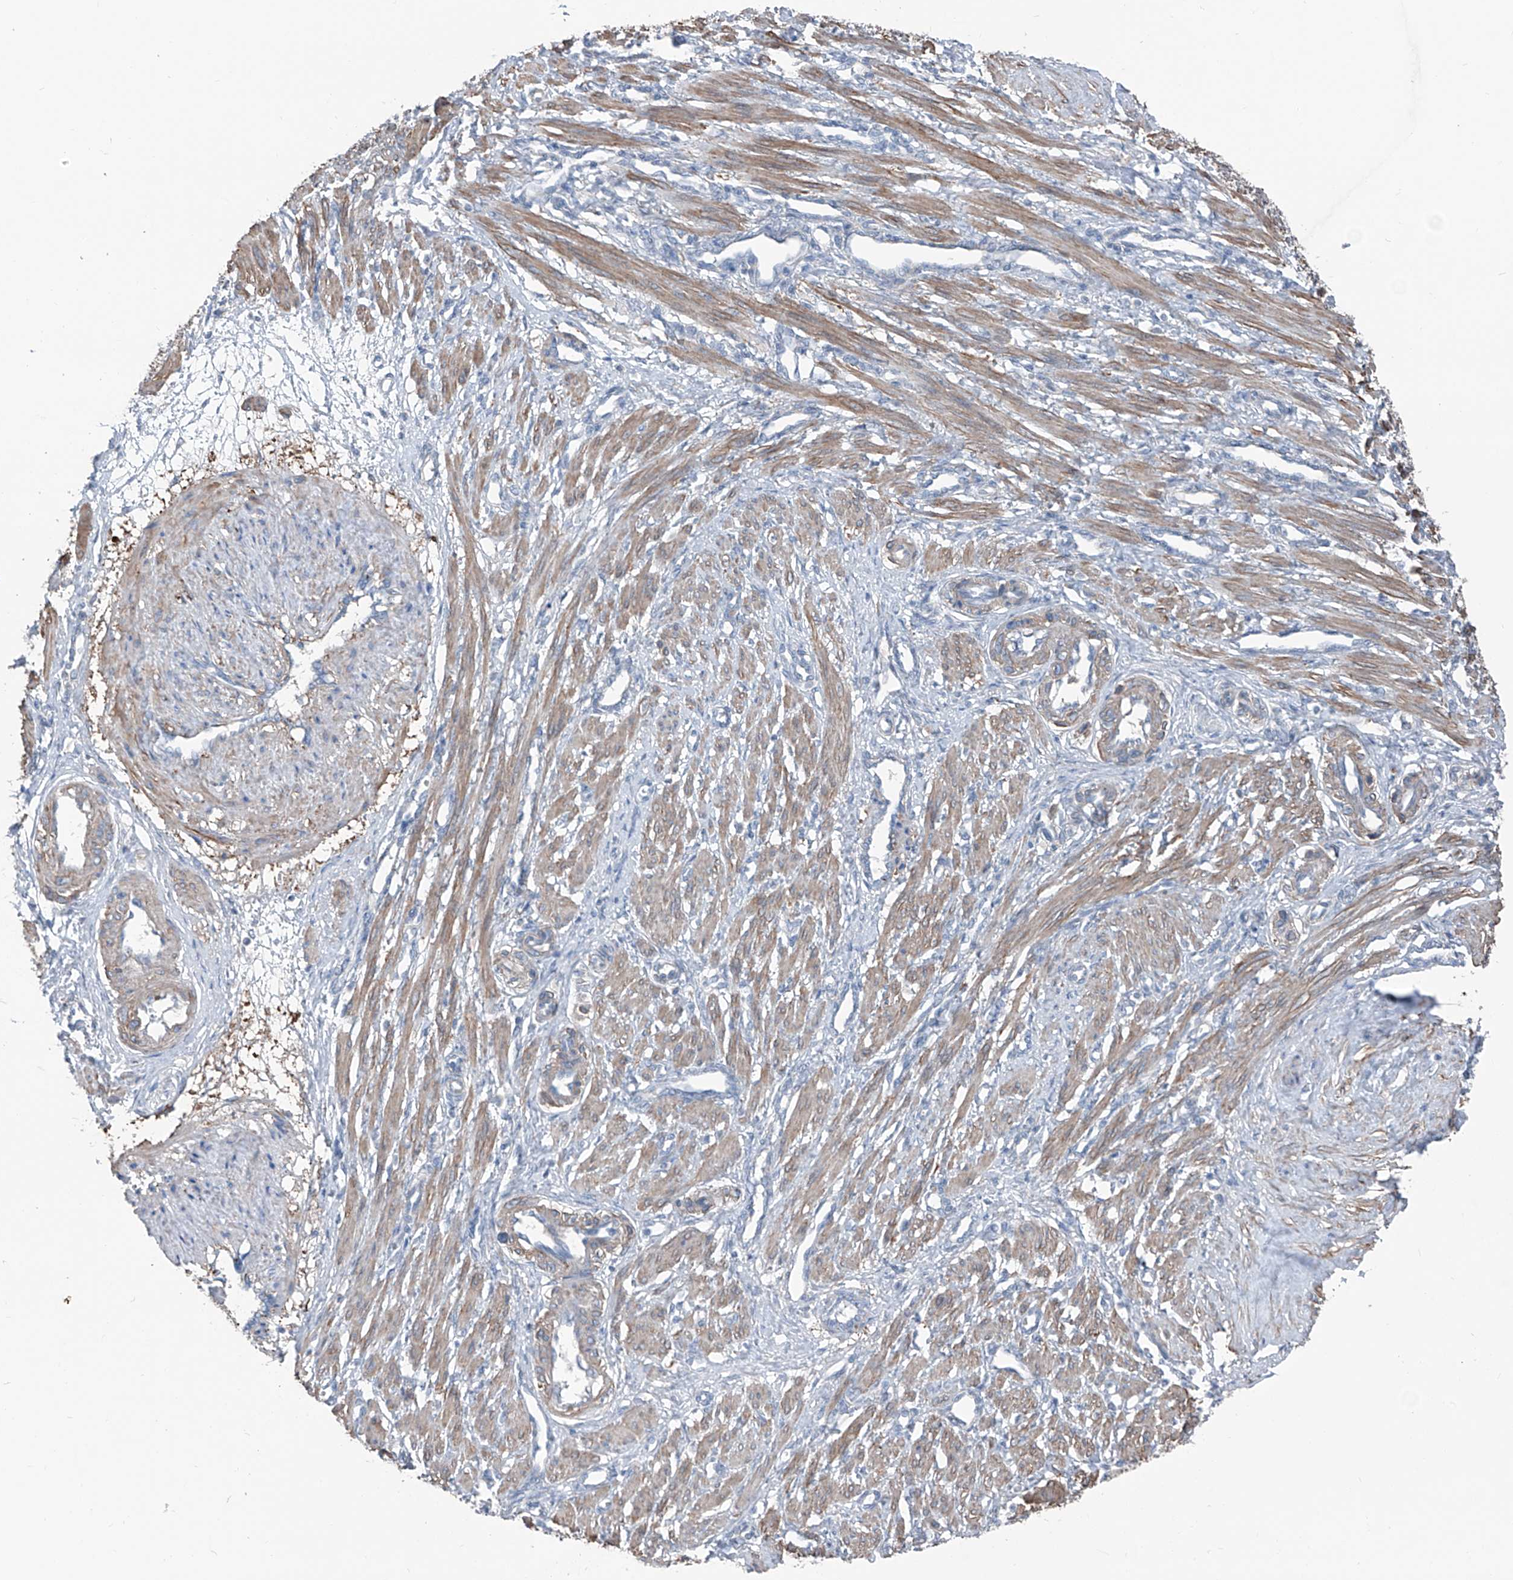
{"staining": {"intensity": "weak", "quantity": ">75%", "location": "cytoplasmic/membranous"}, "tissue": "smooth muscle", "cell_type": "Smooth muscle cells", "image_type": "normal", "snomed": [{"axis": "morphology", "description": "Normal tissue, NOS"}, {"axis": "topography", "description": "Endometrium"}], "caption": "Immunohistochemistry of unremarkable human smooth muscle displays low levels of weak cytoplasmic/membranous positivity in about >75% of smooth muscle cells.", "gene": "HSPB11", "patient": {"sex": "female", "age": 33}}